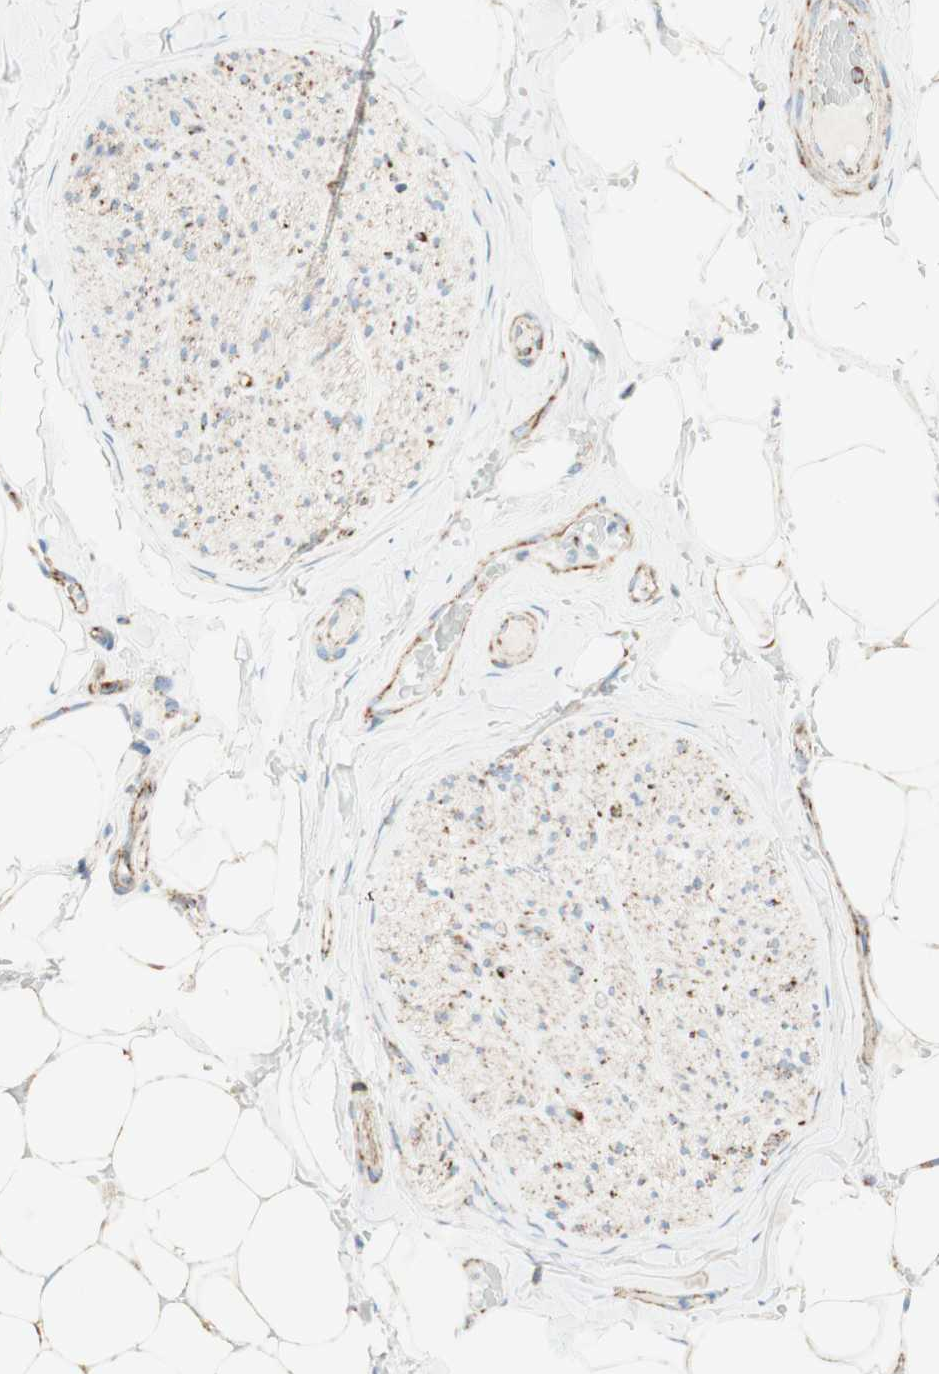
{"staining": {"intensity": "weak", "quantity": ">75%", "location": "cytoplasmic/membranous"}, "tissue": "adipose tissue", "cell_type": "Adipocytes", "image_type": "normal", "snomed": [{"axis": "morphology", "description": "Normal tissue, NOS"}, {"axis": "topography", "description": "Peripheral nerve tissue"}], "caption": "Immunohistochemical staining of normal human adipose tissue reveals low levels of weak cytoplasmic/membranous positivity in approximately >75% of adipocytes.", "gene": "TOMM20", "patient": {"sex": "male", "age": 70}}